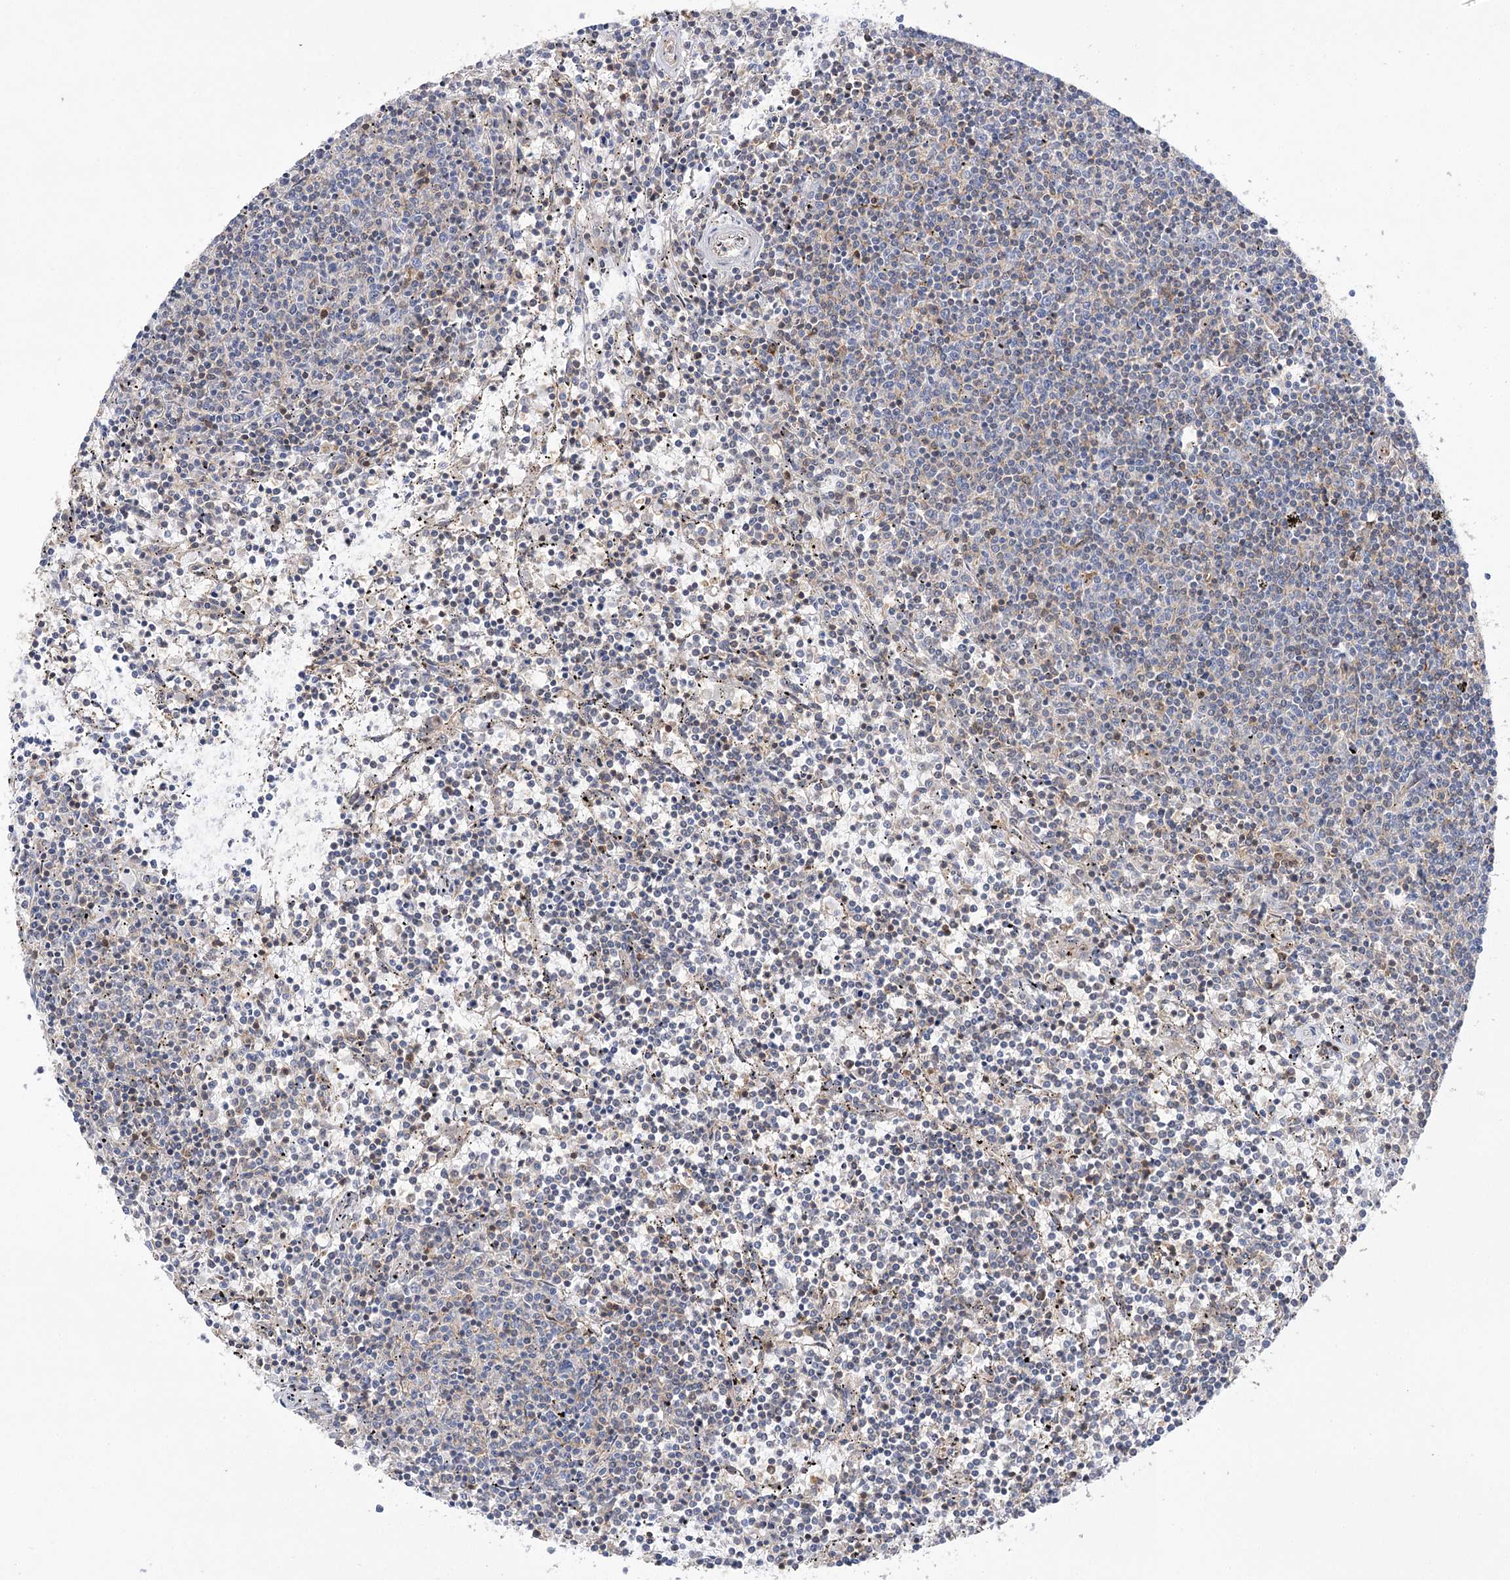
{"staining": {"intensity": "negative", "quantity": "none", "location": "none"}, "tissue": "lymphoma", "cell_type": "Tumor cells", "image_type": "cancer", "snomed": [{"axis": "morphology", "description": "Malignant lymphoma, non-Hodgkin's type, Low grade"}, {"axis": "topography", "description": "Spleen"}], "caption": "An image of human lymphoma is negative for staining in tumor cells.", "gene": "VPS37B", "patient": {"sex": "female", "age": 50}}